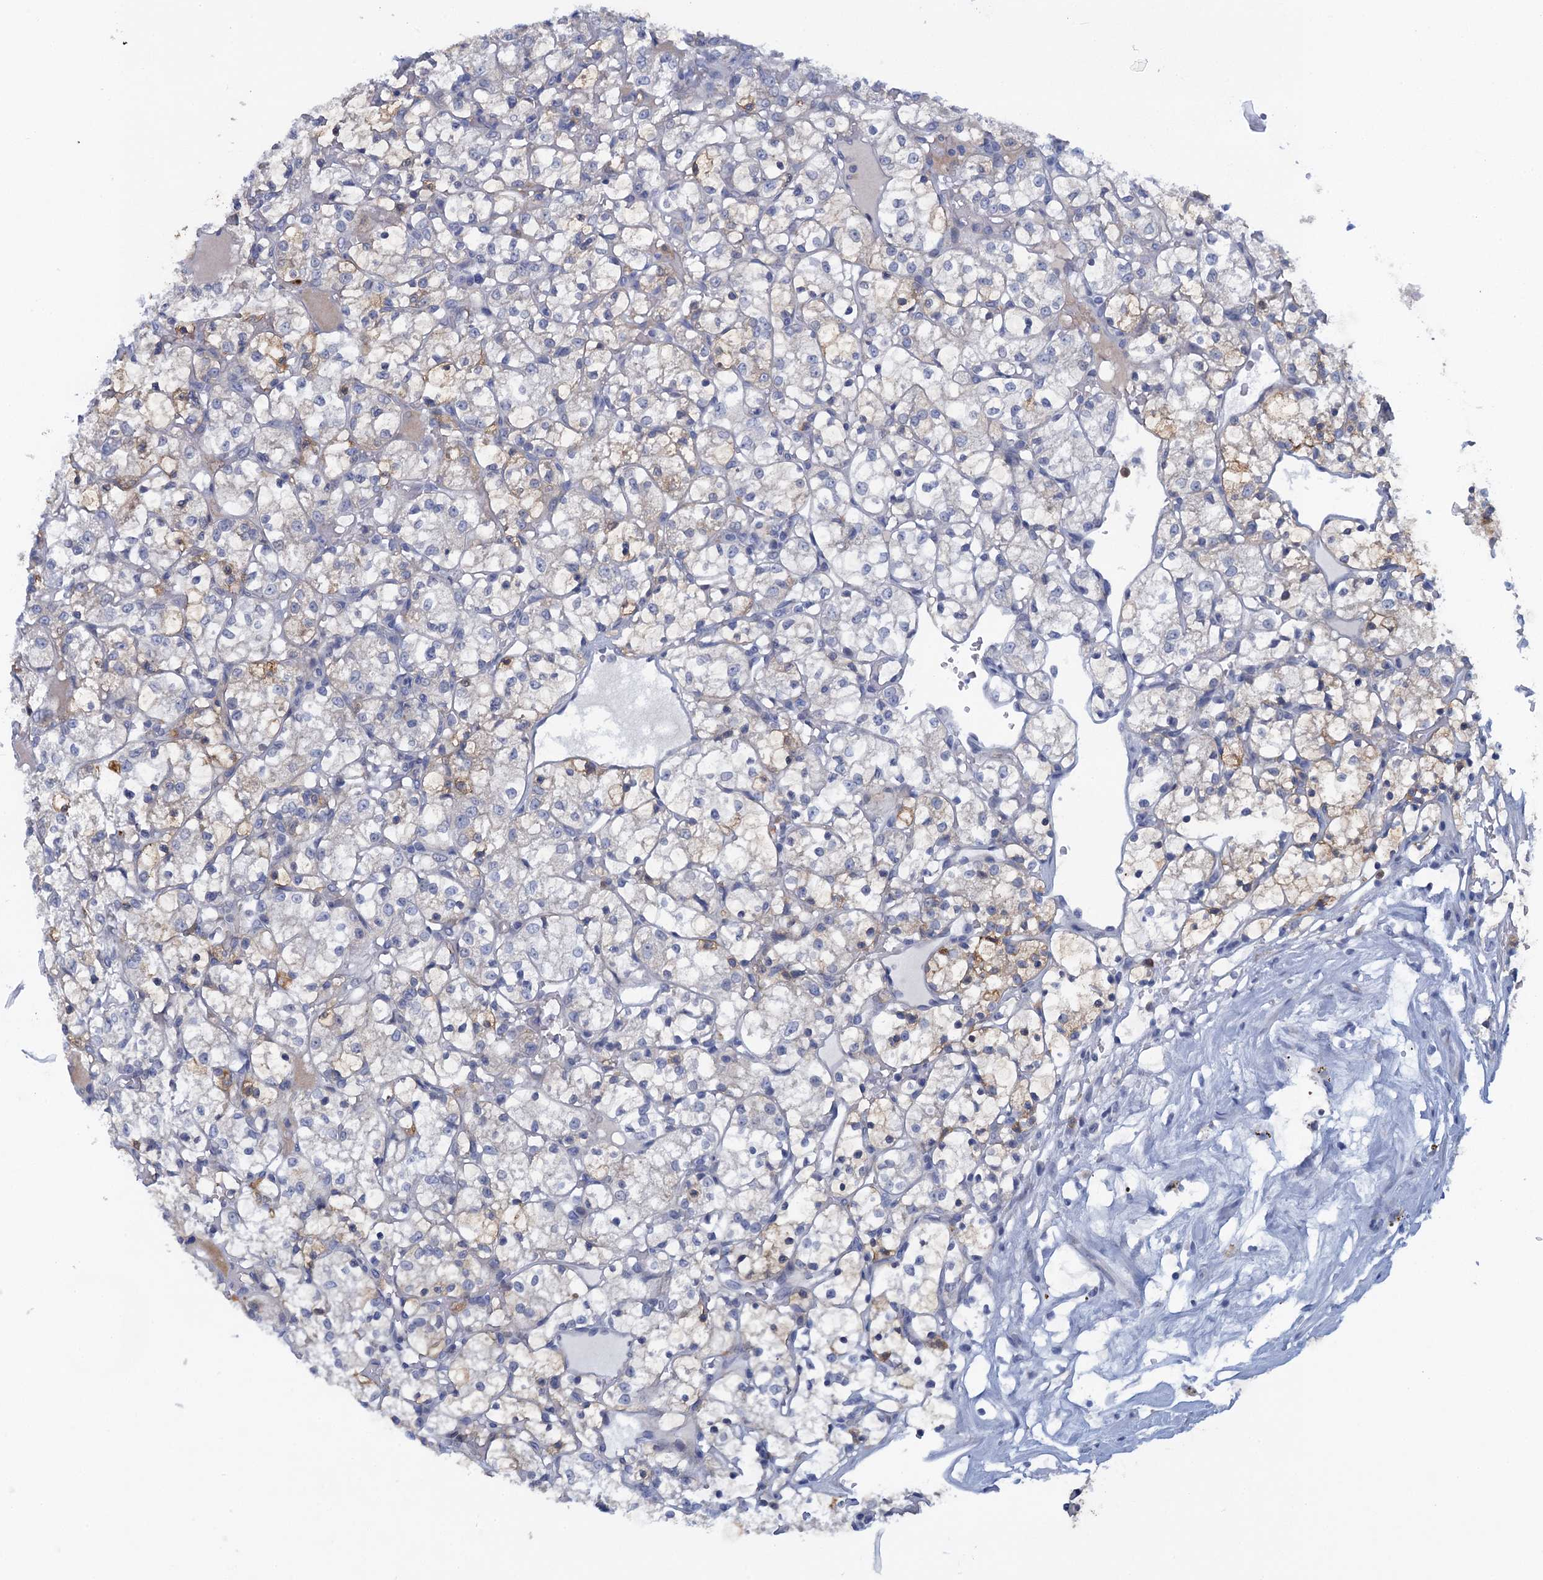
{"staining": {"intensity": "weak", "quantity": "<25%", "location": "cytoplasmic/membranous"}, "tissue": "renal cancer", "cell_type": "Tumor cells", "image_type": "cancer", "snomed": [{"axis": "morphology", "description": "Adenocarcinoma, NOS"}, {"axis": "topography", "description": "Kidney"}], "caption": "Tumor cells show no significant protein expression in adenocarcinoma (renal).", "gene": "SCEL", "patient": {"sex": "female", "age": 69}}